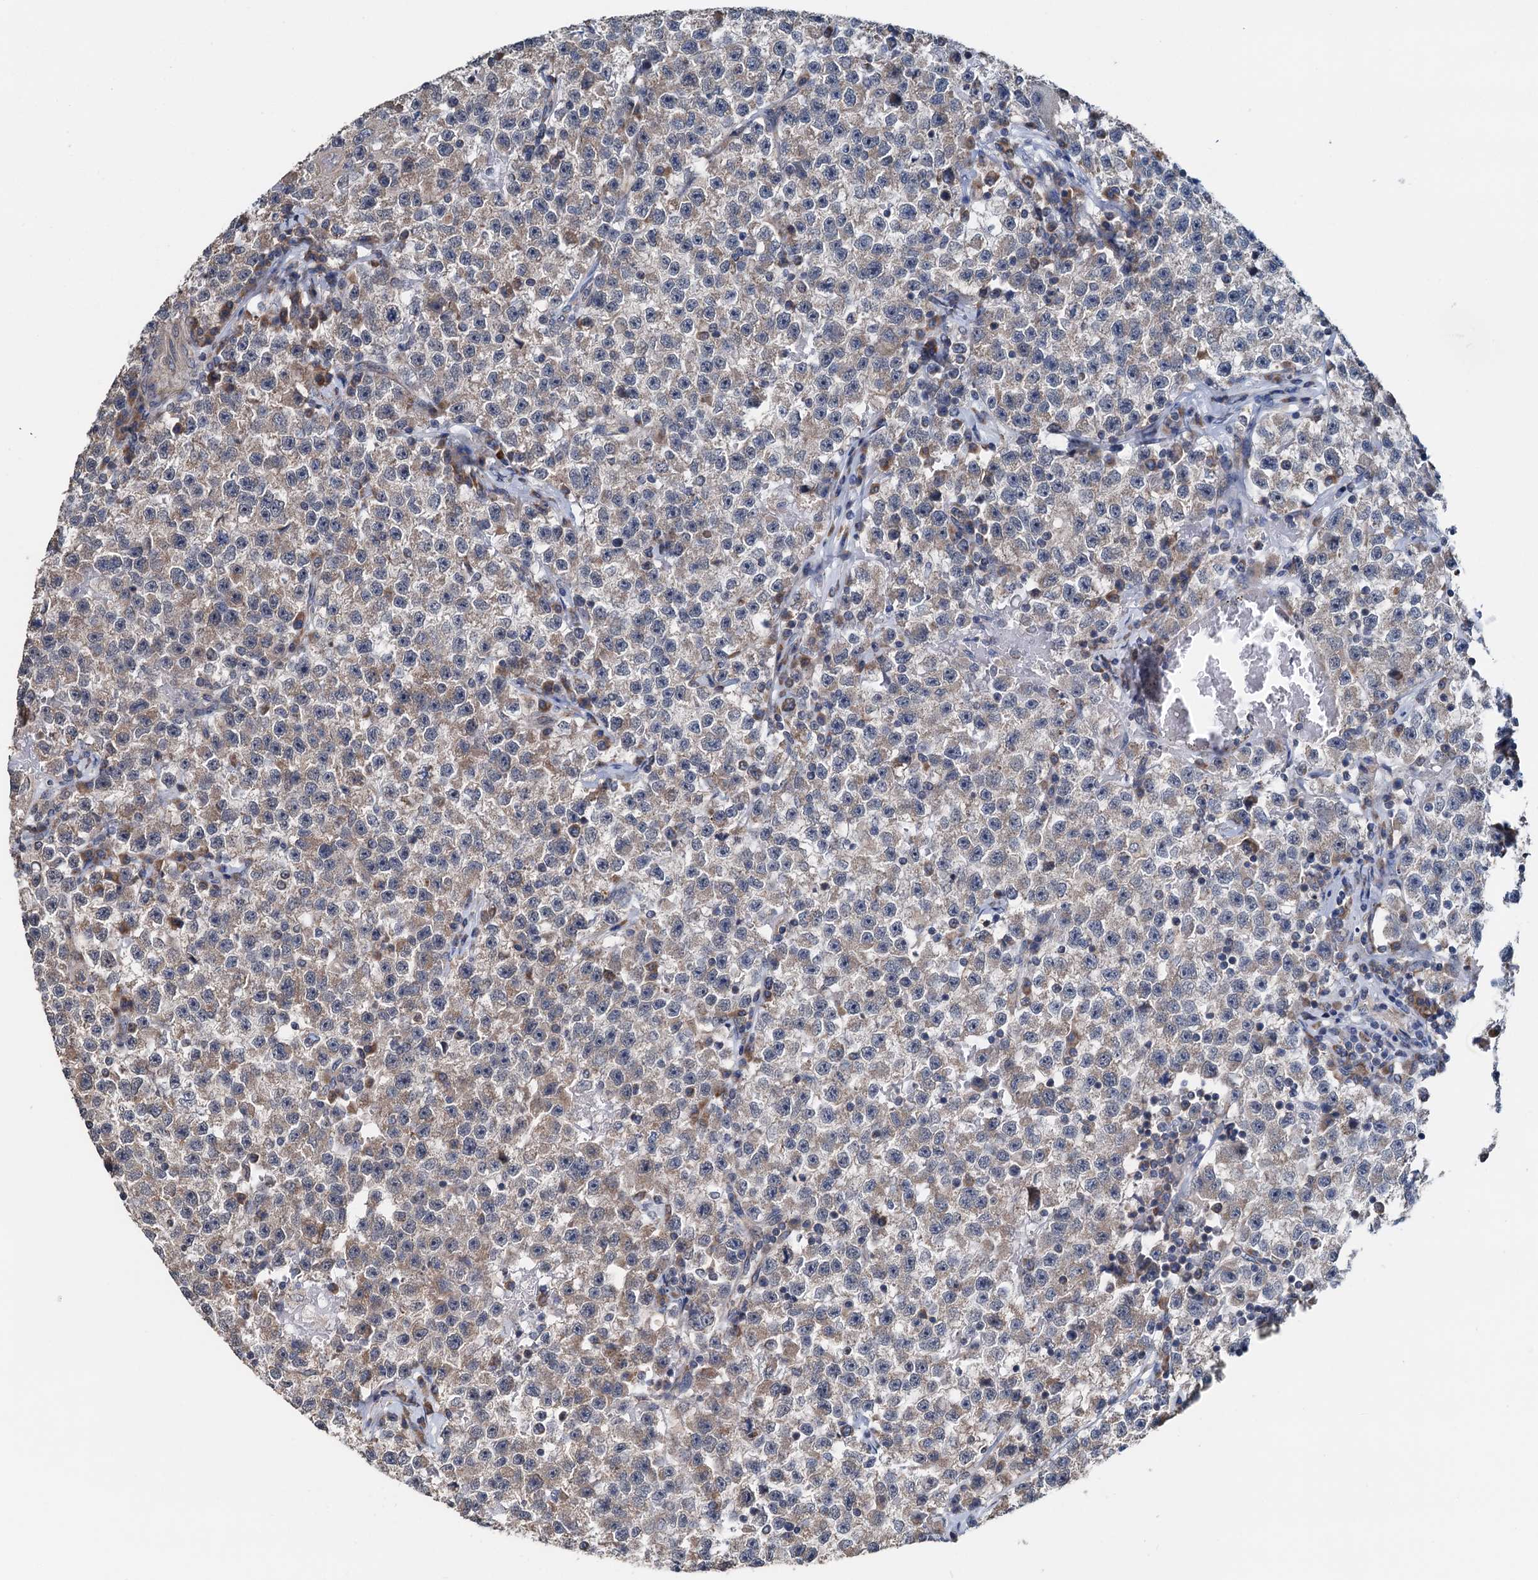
{"staining": {"intensity": "weak", "quantity": ">75%", "location": "cytoplasmic/membranous"}, "tissue": "testis cancer", "cell_type": "Tumor cells", "image_type": "cancer", "snomed": [{"axis": "morphology", "description": "Seminoma, NOS"}, {"axis": "topography", "description": "Testis"}], "caption": "The micrograph reveals staining of testis cancer, revealing weak cytoplasmic/membranous protein expression (brown color) within tumor cells.", "gene": "ELAC1", "patient": {"sex": "male", "age": 22}}